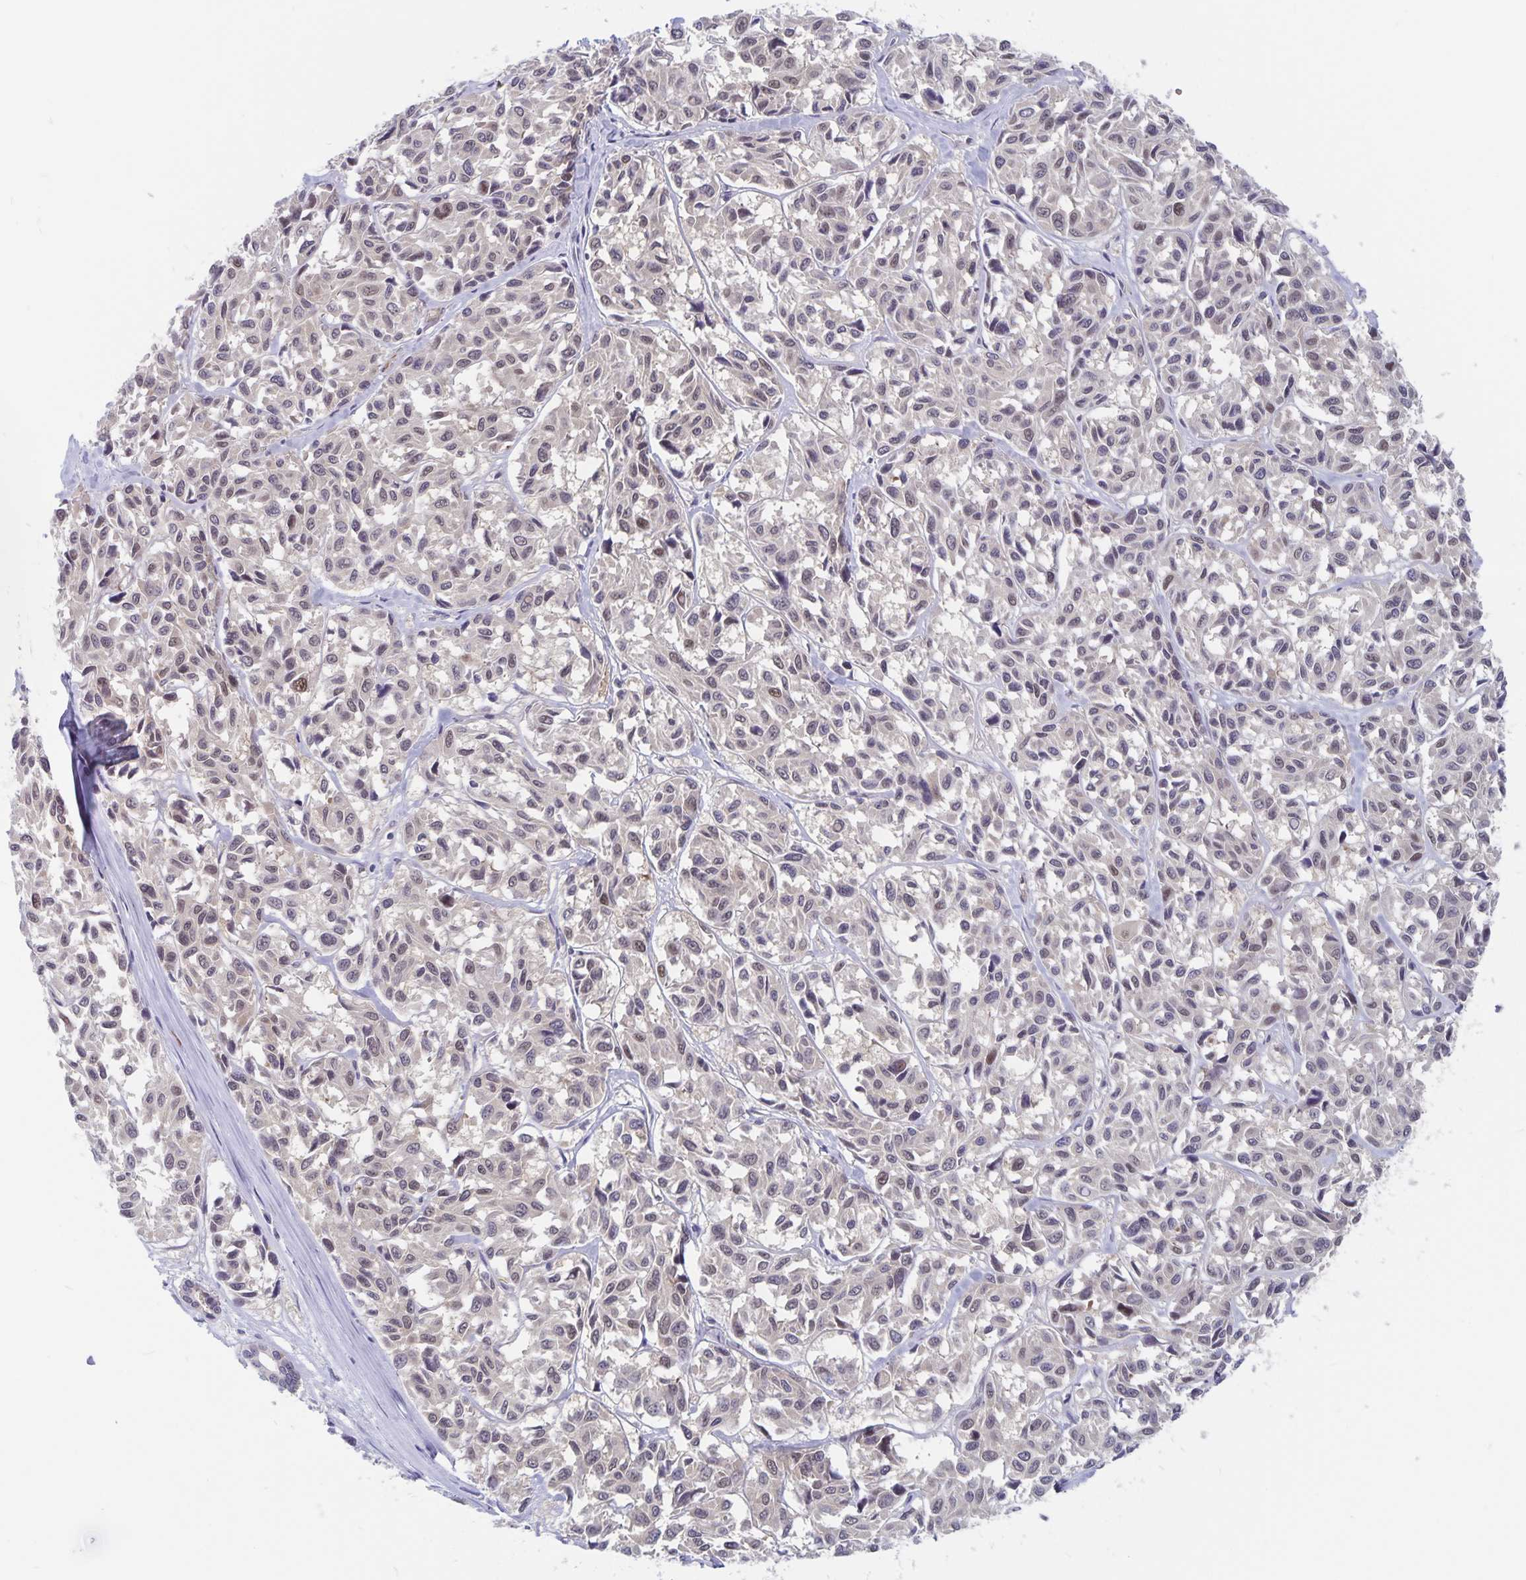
{"staining": {"intensity": "weak", "quantity": "25%-75%", "location": "nuclear"}, "tissue": "melanoma", "cell_type": "Tumor cells", "image_type": "cancer", "snomed": [{"axis": "morphology", "description": "Malignant melanoma, NOS"}, {"axis": "topography", "description": "Skin"}], "caption": "DAB (3,3'-diaminobenzidine) immunohistochemical staining of malignant melanoma exhibits weak nuclear protein positivity in approximately 25%-75% of tumor cells.", "gene": "BAG6", "patient": {"sex": "female", "age": 66}}